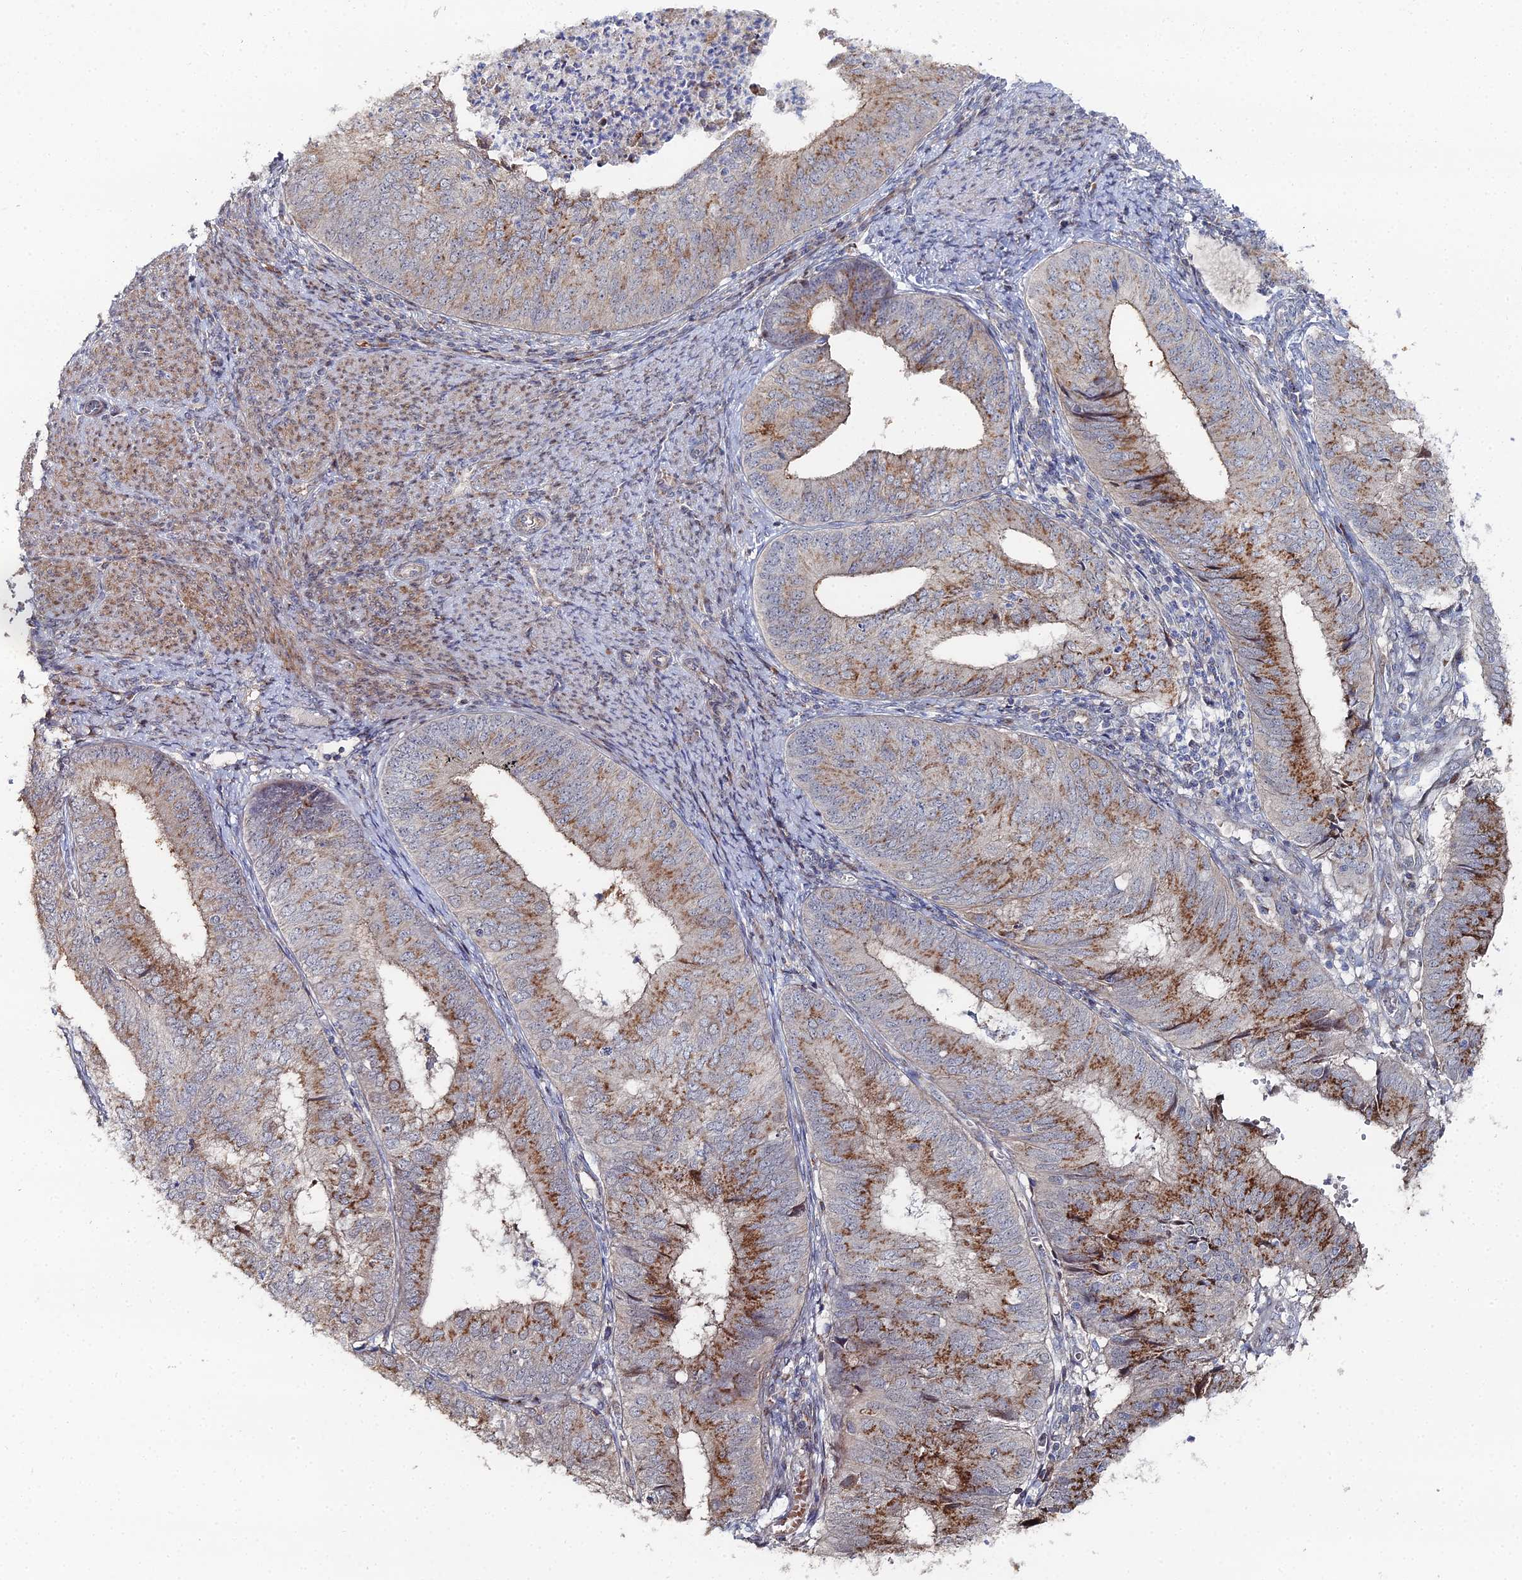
{"staining": {"intensity": "moderate", "quantity": "25%-75%", "location": "cytoplasmic/membranous"}, "tissue": "endometrial cancer", "cell_type": "Tumor cells", "image_type": "cancer", "snomed": [{"axis": "morphology", "description": "Adenocarcinoma, NOS"}, {"axis": "topography", "description": "Endometrium"}], "caption": "Immunohistochemistry (IHC) micrograph of human endometrial cancer stained for a protein (brown), which displays medium levels of moderate cytoplasmic/membranous staining in approximately 25%-75% of tumor cells.", "gene": "SGMS1", "patient": {"sex": "female", "age": 68}}